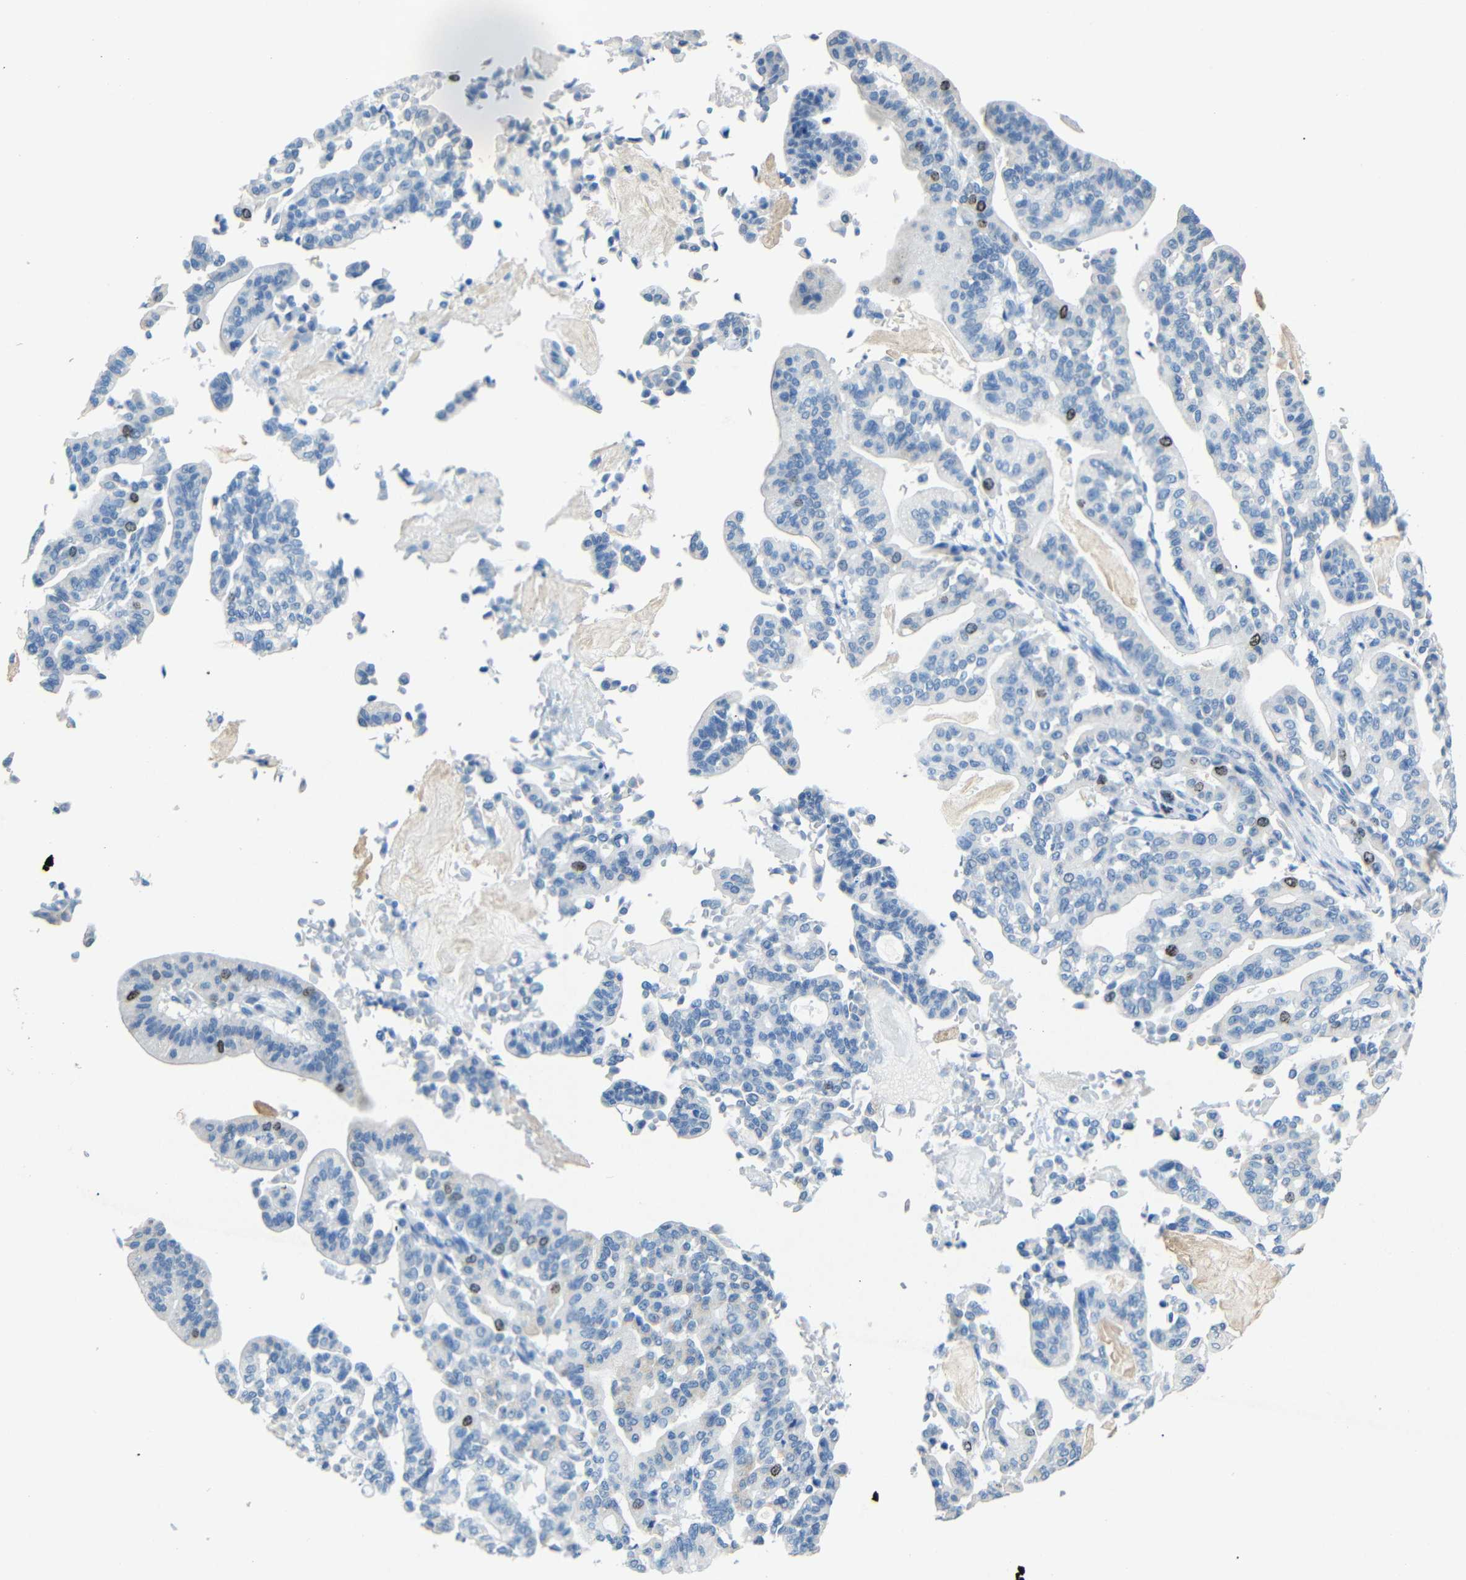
{"staining": {"intensity": "strong", "quantity": "<25%", "location": "nuclear"}, "tissue": "pancreatic cancer", "cell_type": "Tumor cells", "image_type": "cancer", "snomed": [{"axis": "morphology", "description": "Adenocarcinoma, NOS"}, {"axis": "topography", "description": "Pancreas"}], "caption": "A brown stain shows strong nuclear staining of a protein in human adenocarcinoma (pancreatic) tumor cells. The protein is stained brown, and the nuclei are stained in blue (DAB IHC with brightfield microscopy, high magnification).", "gene": "INCENP", "patient": {"sex": "male", "age": 63}}